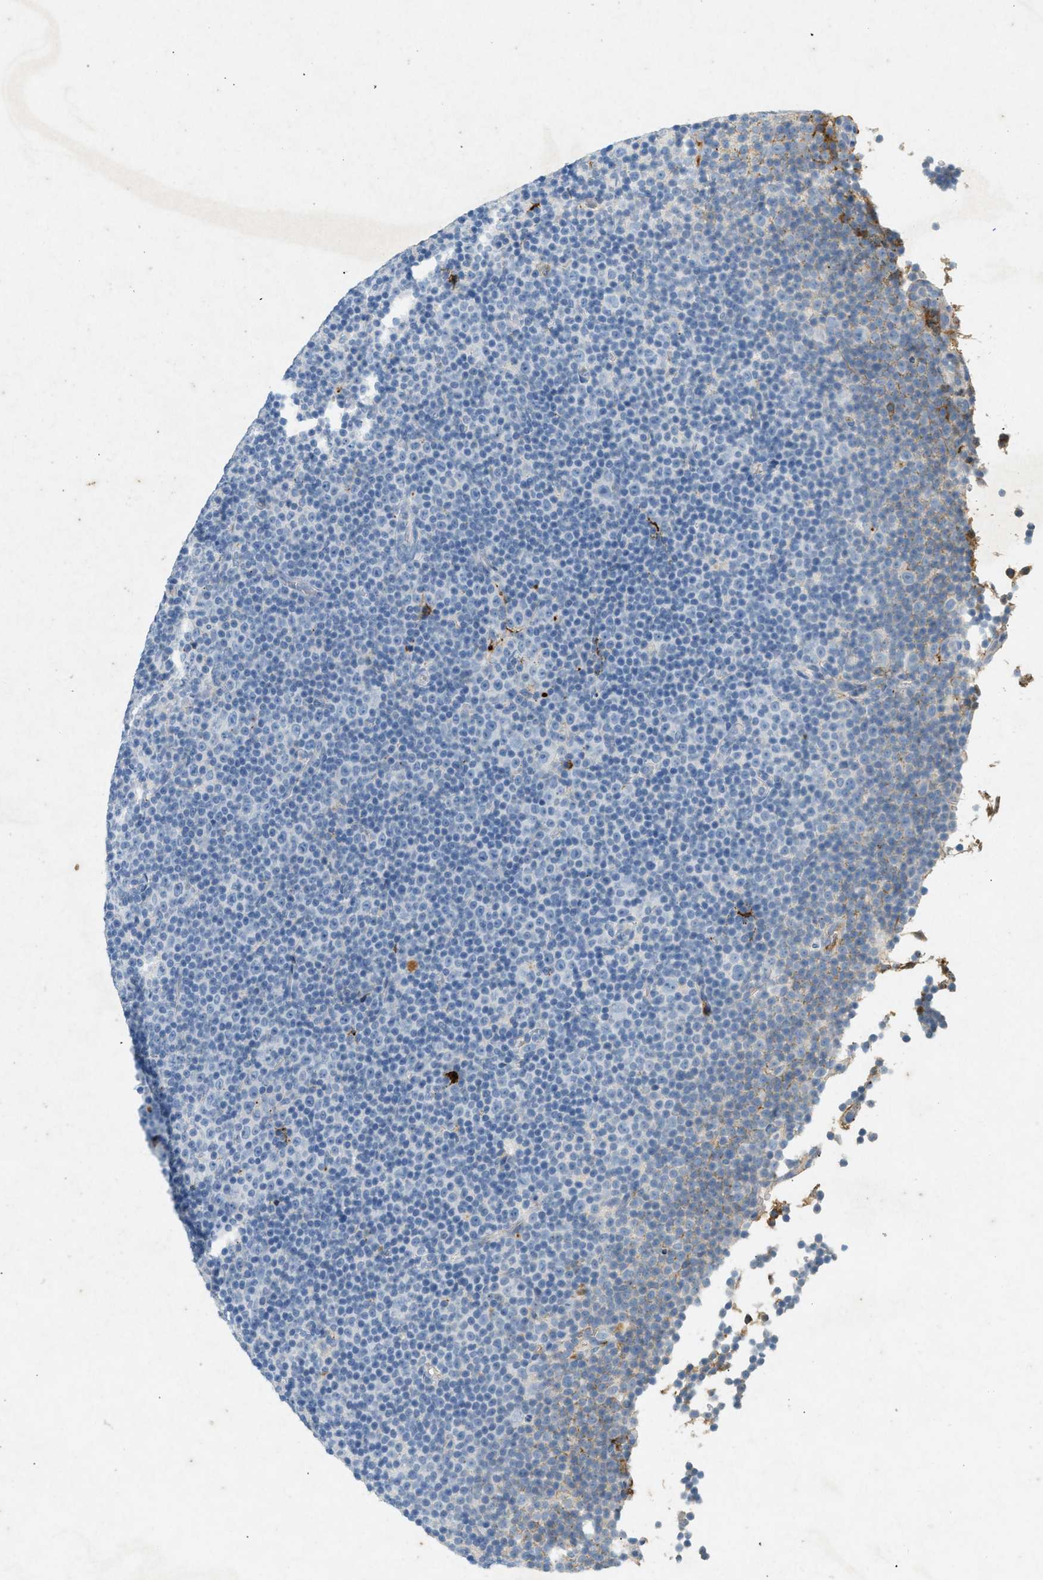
{"staining": {"intensity": "negative", "quantity": "none", "location": "none"}, "tissue": "lymphoma", "cell_type": "Tumor cells", "image_type": "cancer", "snomed": [{"axis": "morphology", "description": "Malignant lymphoma, non-Hodgkin's type, Low grade"}, {"axis": "topography", "description": "Lymph node"}], "caption": "Immunohistochemical staining of human low-grade malignant lymphoma, non-Hodgkin's type shows no significant staining in tumor cells.", "gene": "F2", "patient": {"sex": "female", "age": 67}}